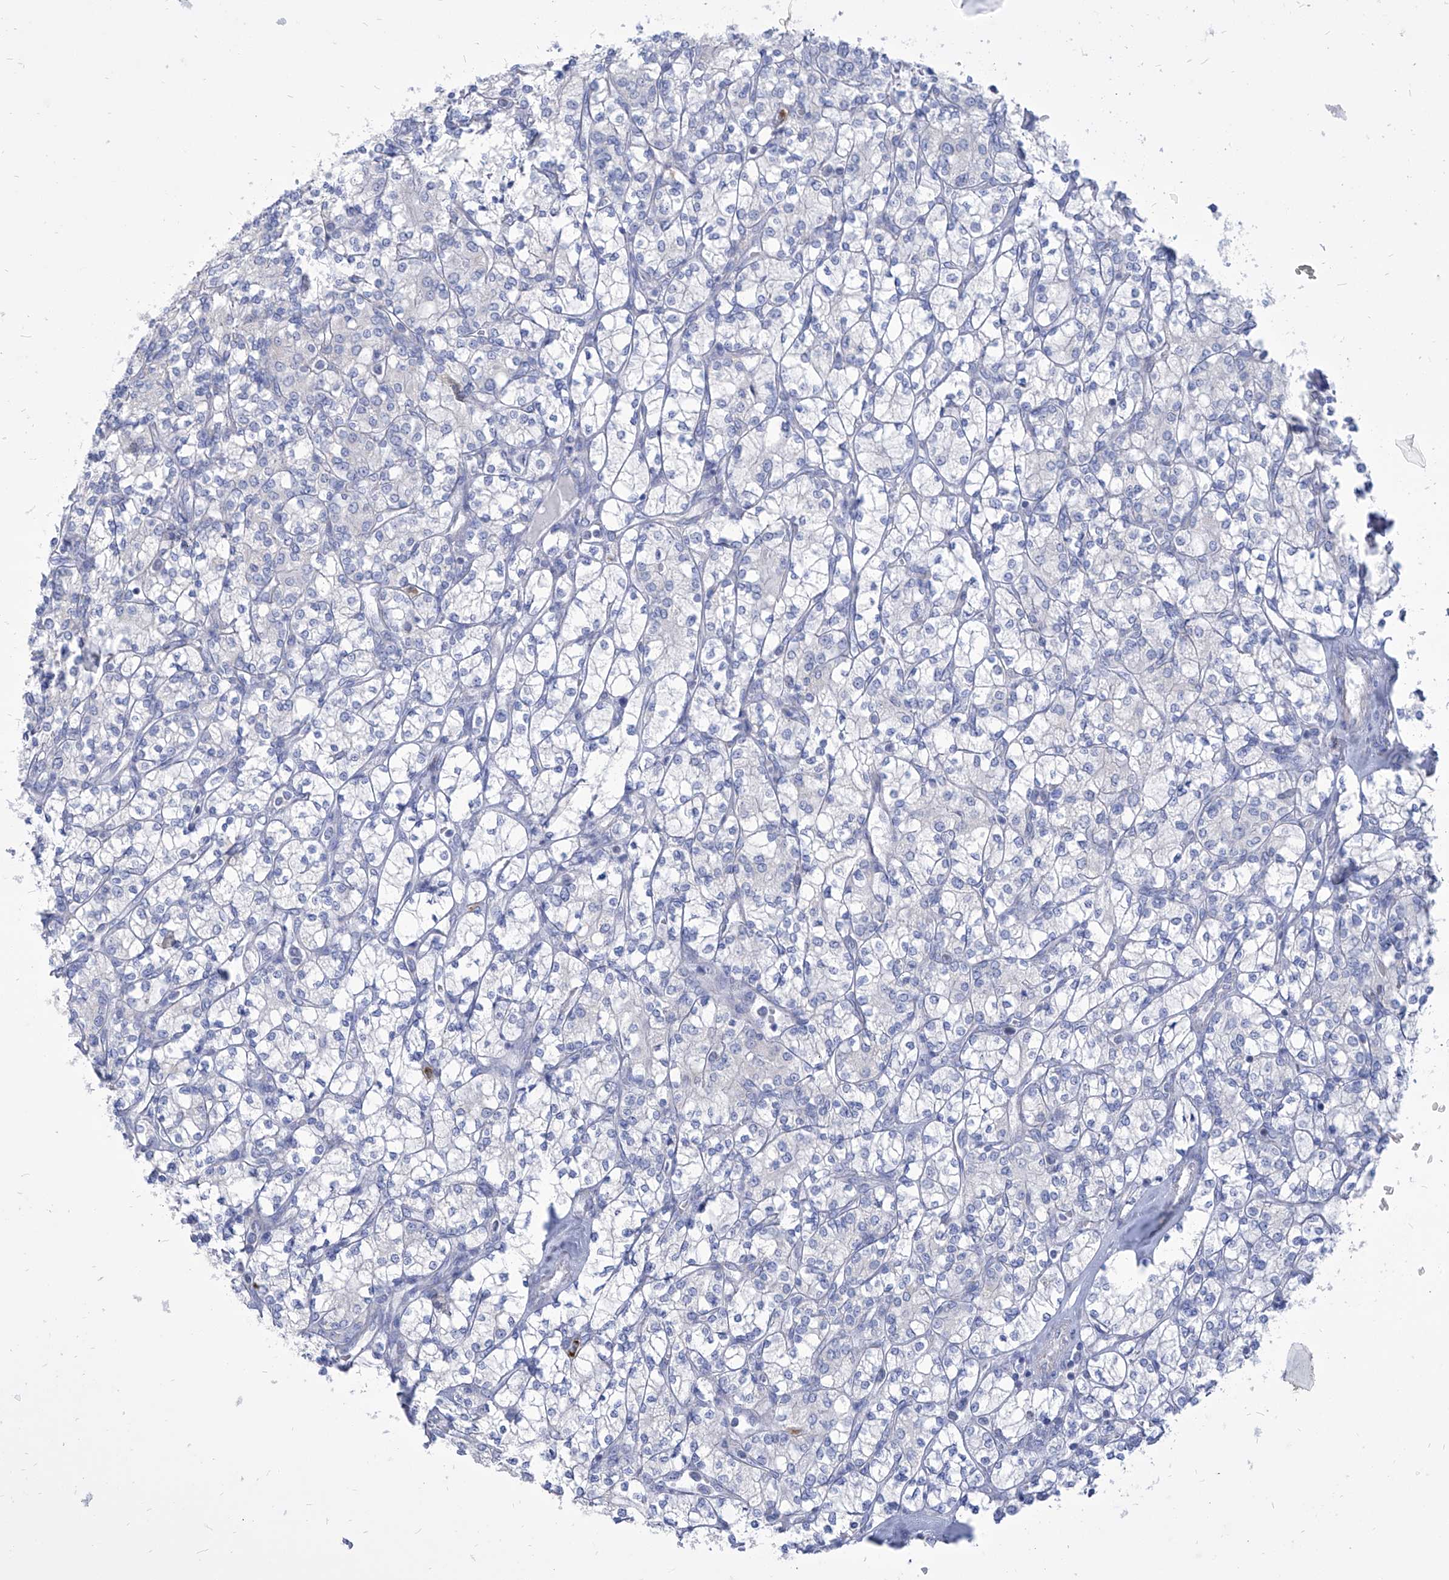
{"staining": {"intensity": "negative", "quantity": "none", "location": "none"}, "tissue": "renal cancer", "cell_type": "Tumor cells", "image_type": "cancer", "snomed": [{"axis": "morphology", "description": "Adenocarcinoma, NOS"}, {"axis": "topography", "description": "Kidney"}], "caption": "Tumor cells are negative for brown protein staining in renal adenocarcinoma.", "gene": "COQ3", "patient": {"sex": "male", "age": 77}}